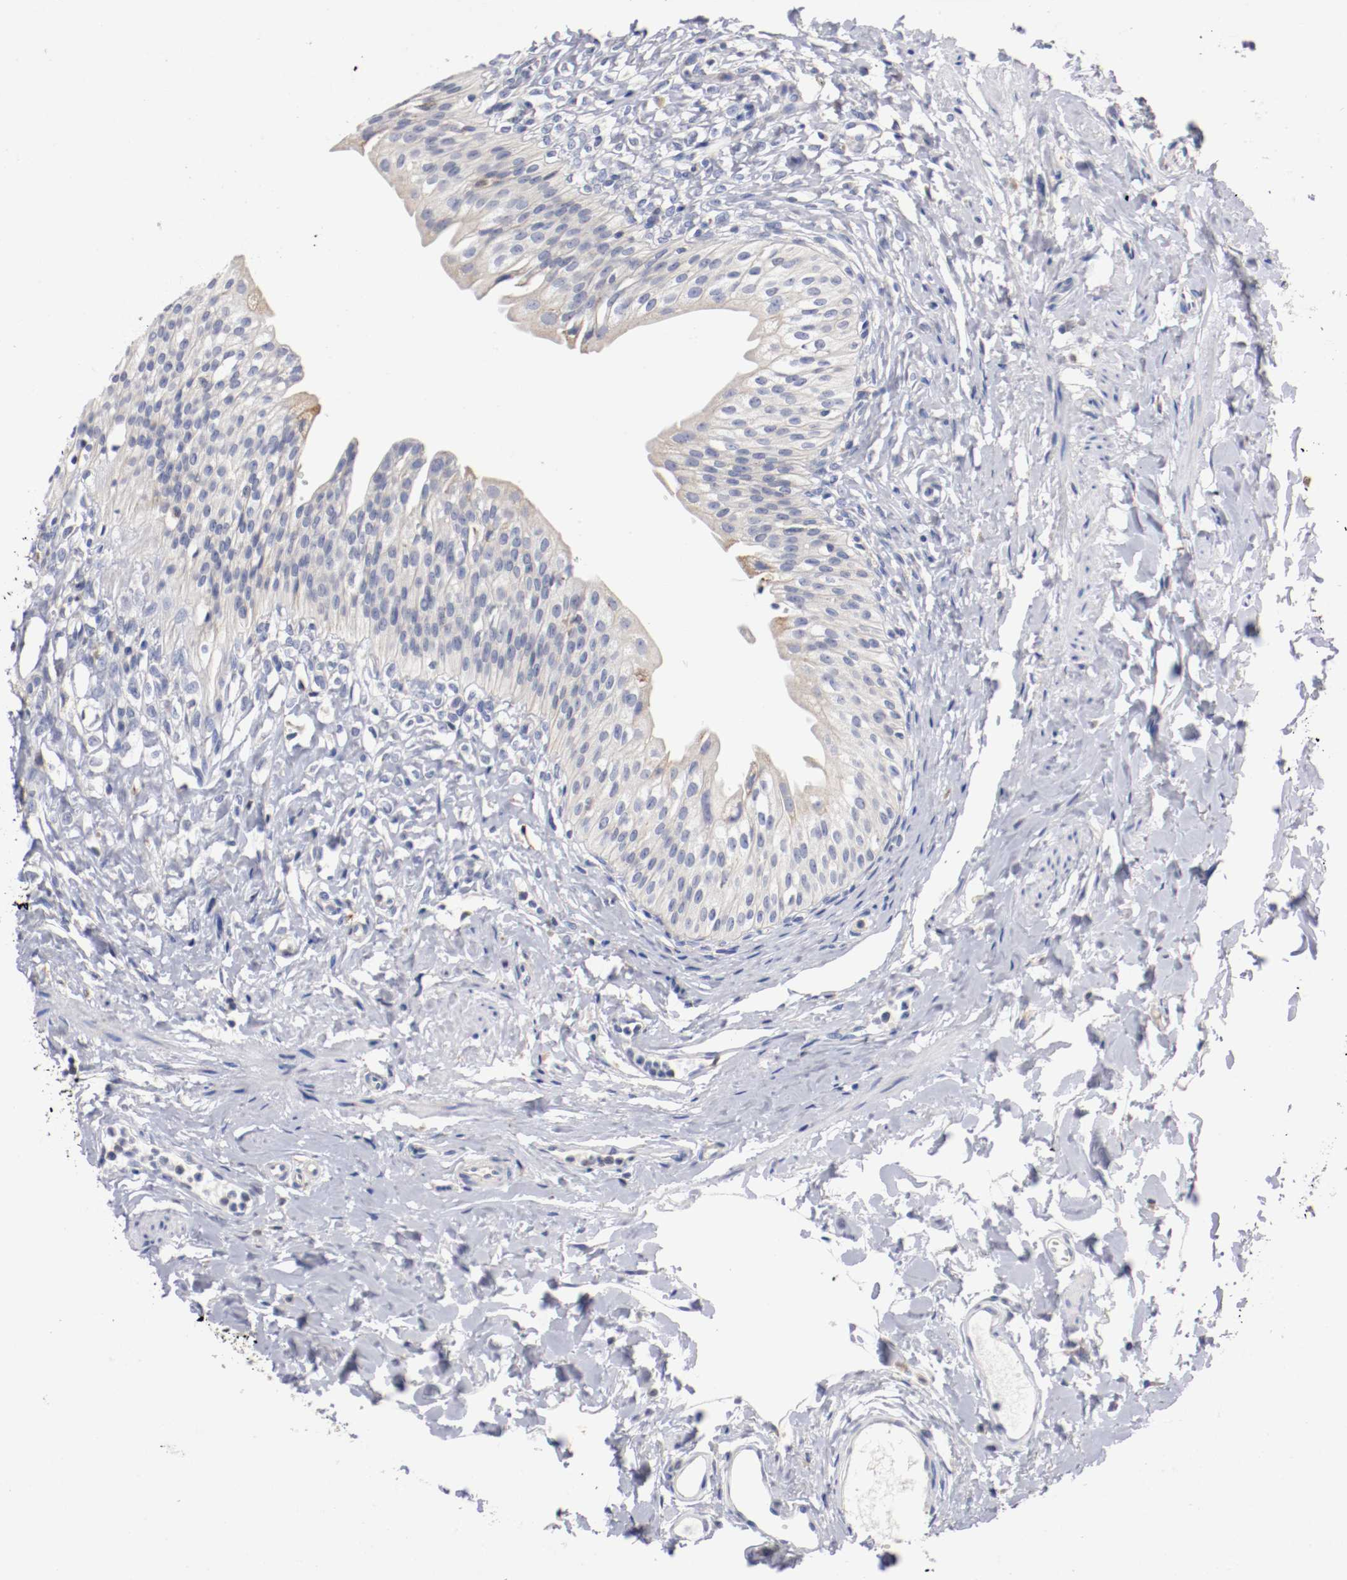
{"staining": {"intensity": "moderate", "quantity": "25%-75%", "location": "cytoplasmic/membranous"}, "tissue": "urinary bladder", "cell_type": "Urothelial cells", "image_type": "normal", "snomed": [{"axis": "morphology", "description": "Normal tissue, NOS"}, {"axis": "topography", "description": "Urinary bladder"}], "caption": "The photomicrograph exhibits staining of normal urinary bladder, revealing moderate cytoplasmic/membranous protein staining (brown color) within urothelial cells. The protein of interest is shown in brown color, while the nuclei are stained blue.", "gene": "TRAF2", "patient": {"sex": "female", "age": 80}}